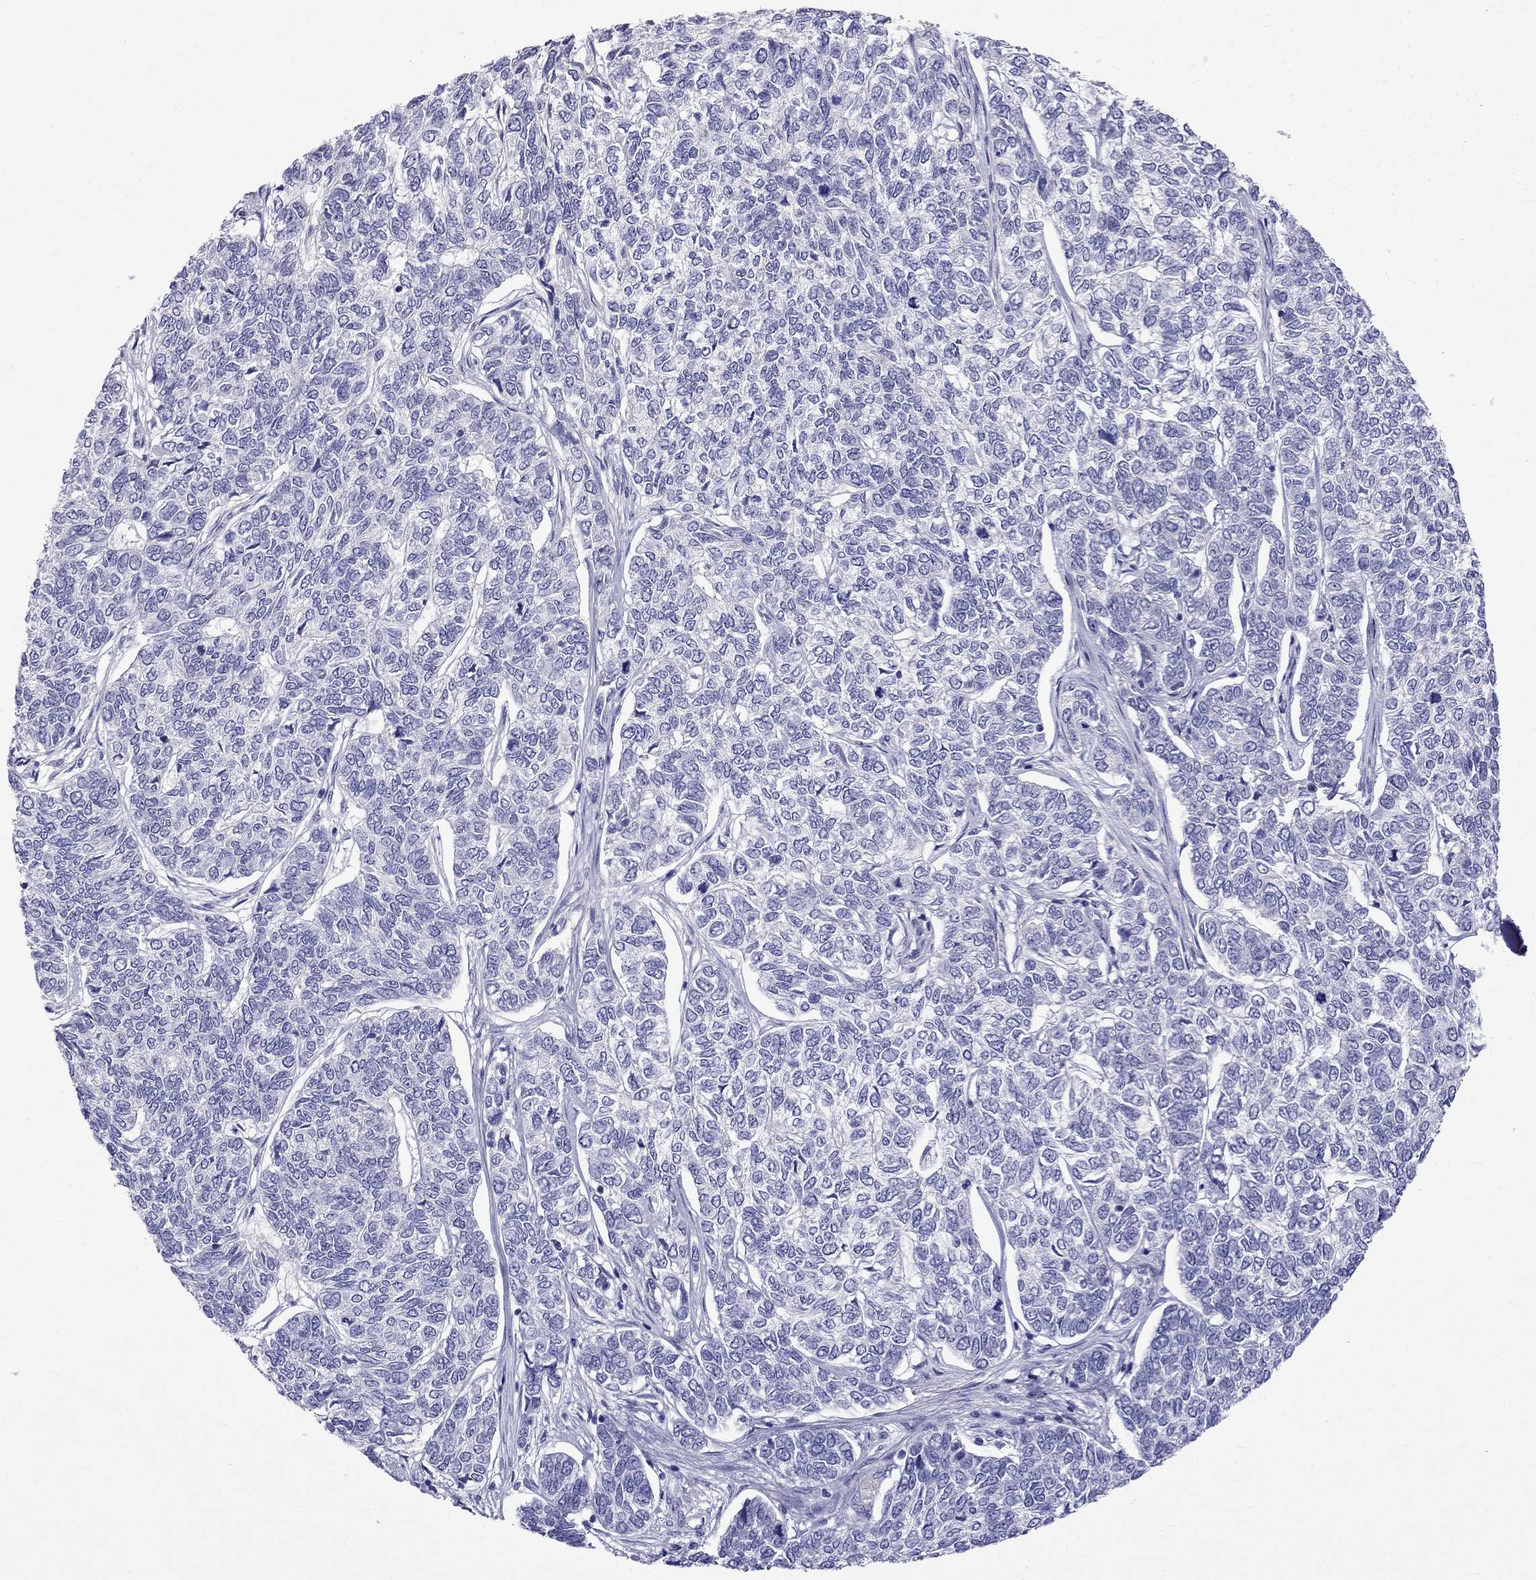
{"staining": {"intensity": "negative", "quantity": "none", "location": "none"}, "tissue": "skin cancer", "cell_type": "Tumor cells", "image_type": "cancer", "snomed": [{"axis": "morphology", "description": "Basal cell carcinoma"}, {"axis": "topography", "description": "Skin"}], "caption": "Image shows no protein staining in tumor cells of skin basal cell carcinoma tissue. (Stains: DAB (3,3'-diaminobenzidine) IHC with hematoxylin counter stain, Microscopy: brightfield microscopy at high magnification).", "gene": "PATE1", "patient": {"sex": "female", "age": 65}}